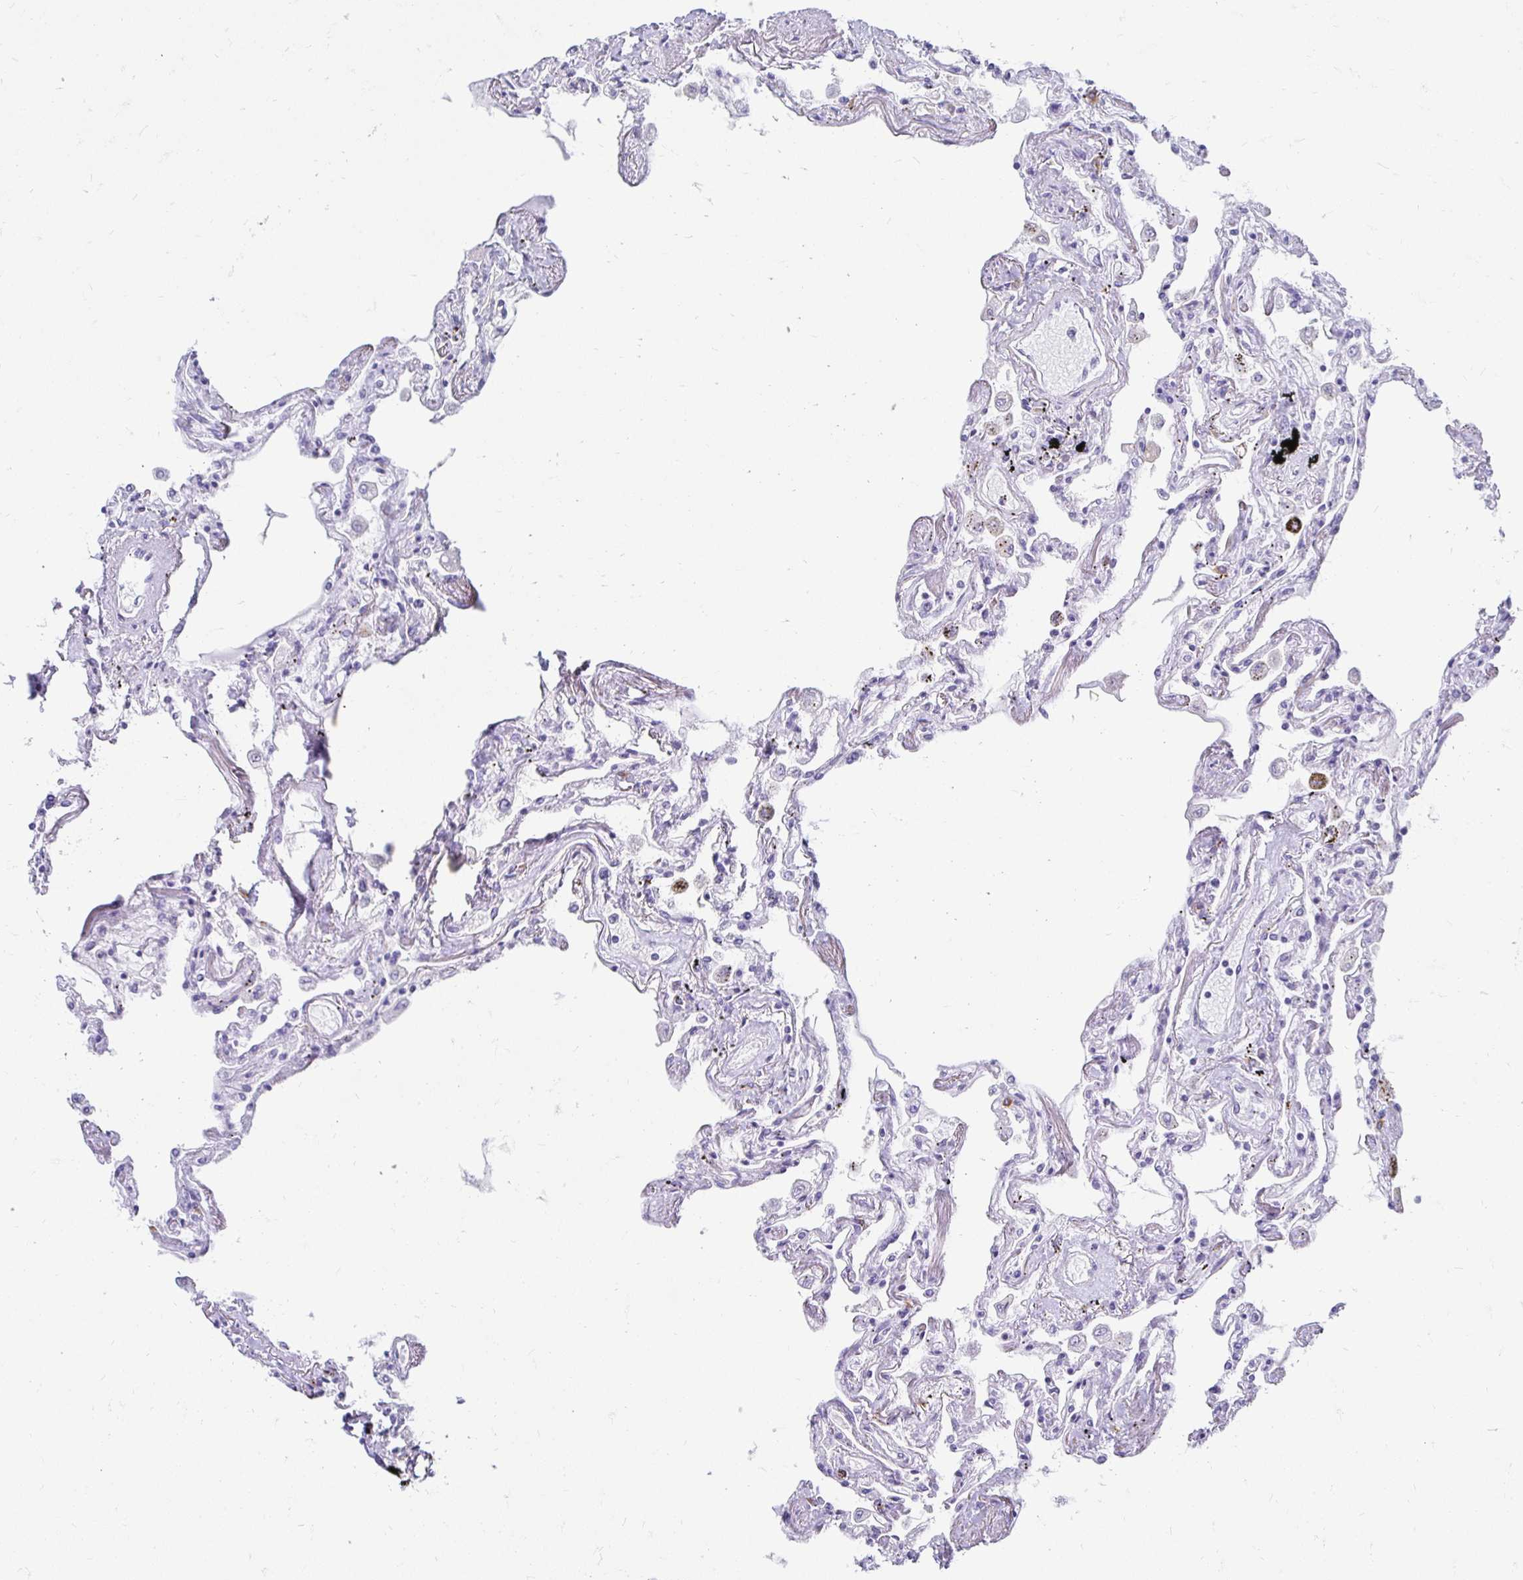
{"staining": {"intensity": "negative", "quantity": "none", "location": "none"}, "tissue": "lung", "cell_type": "Alveolar cells", "image_type": "normal", "snomed": [{"axis": "morphology", "description": "Normal tissue, NOS"}, {"axis": "morphology", "description": "Adenocarcinoma, NOS"}, {"axis": "topography", "description": "Cartilage tissue"}, {"axis": "topography", "description": "Lung"}], "caption": "High magnification brightfield microscopy of benign lung stained with DAB (3,3'-diaminobenzidine) (brown) and counterstained with hematoxylin (blue): alveolar cells show no significant positivity.", "gene": "CST6", "patient": {"sex": "female", "age": 67}}